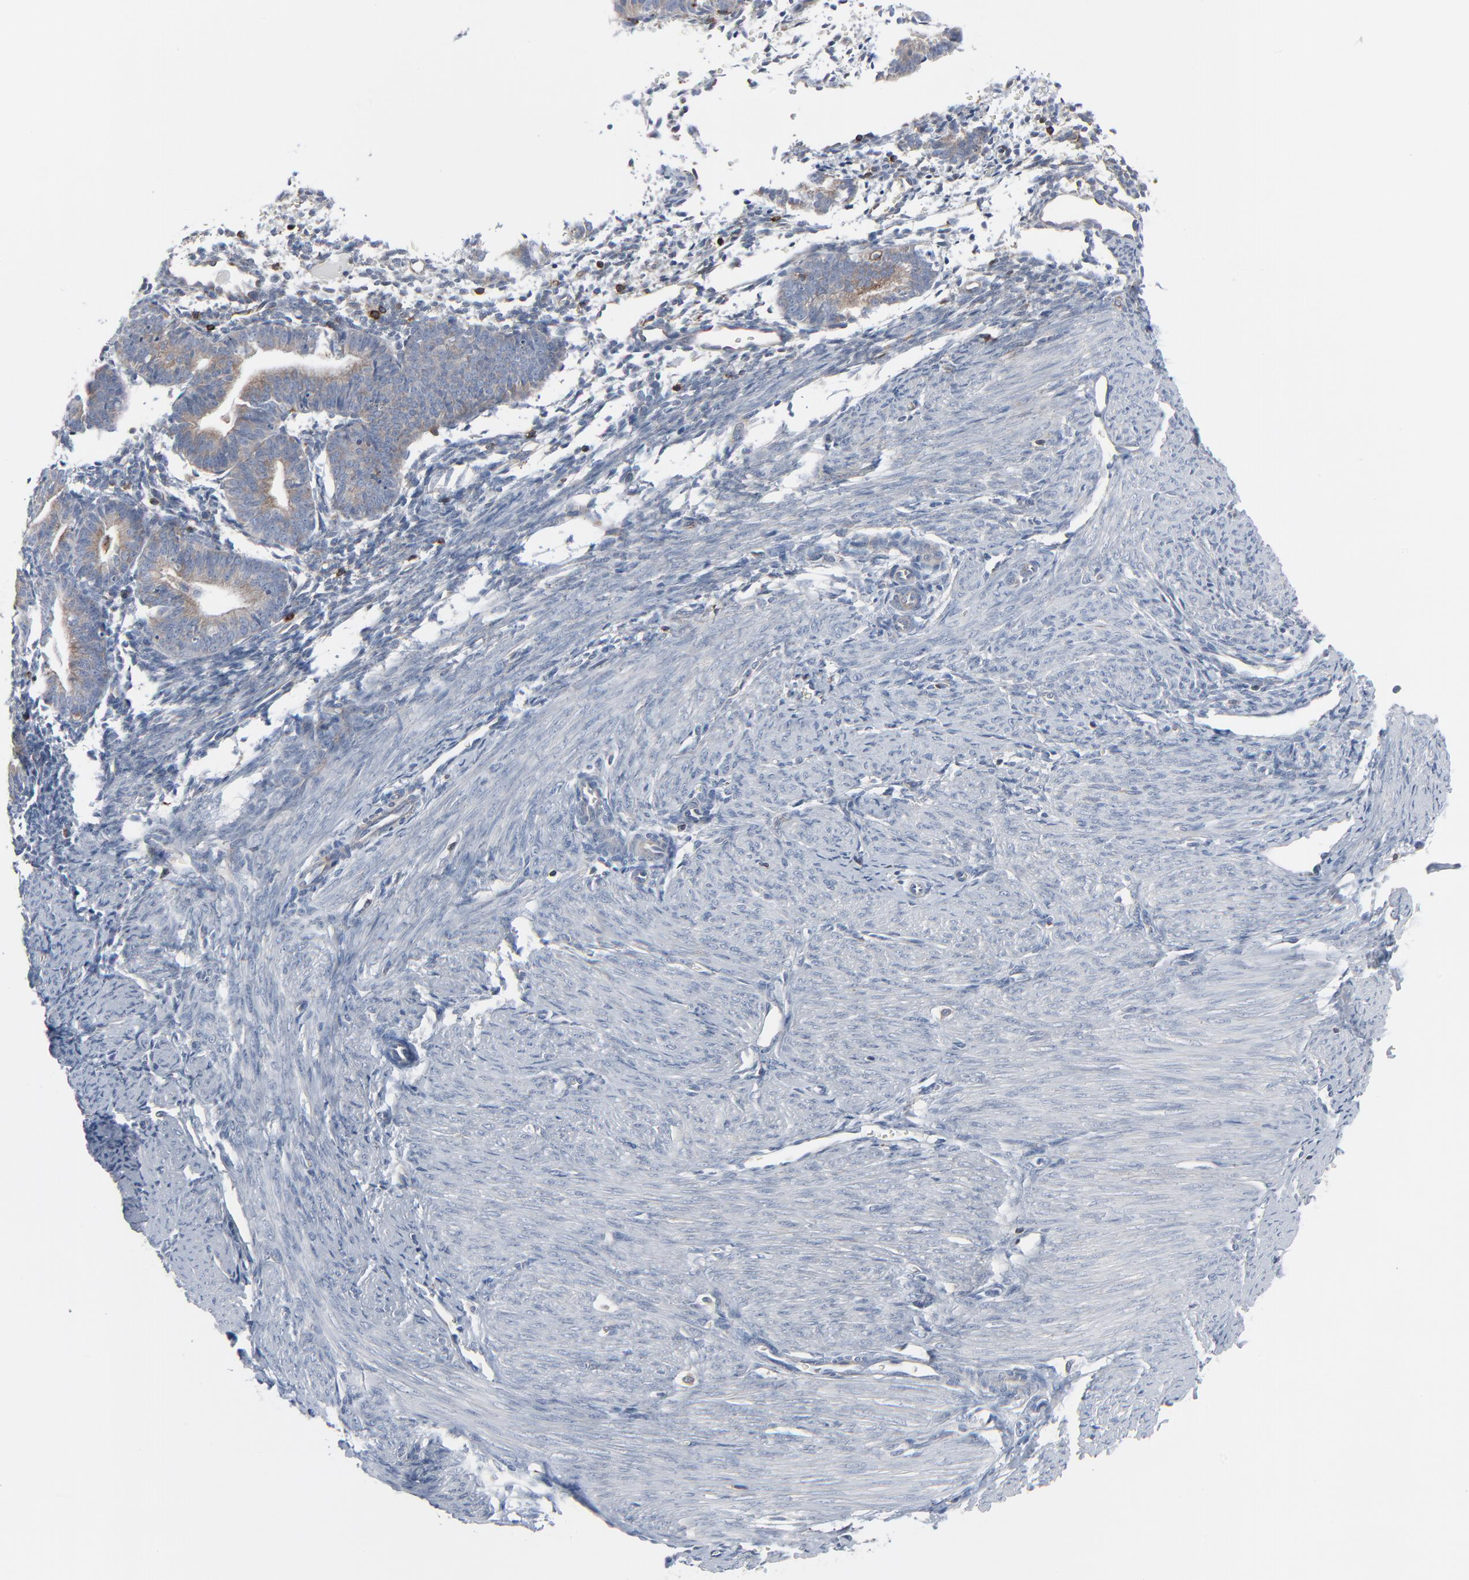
{"staining": {"intensity": "moderate", "quantity": "<25%", "location": "cytoplasmic/membranous"}, "tissue": "endometrium", "cell_type": "Cells in endometrial stroma", "image_type": "normal", "snomed": [{"axis": "morphology", "description": "Normal tissue, NOS"}, {"axis": "topography", "description": "Endometrium"}], "caption": "Cells in endometrial stroma reveal moderate cytoplasmic/membranous expression in approximately <25% of cells in unremarkable endometrium.", "gene": "OPTN", "patient": {"sex": "female", "age": 61}}